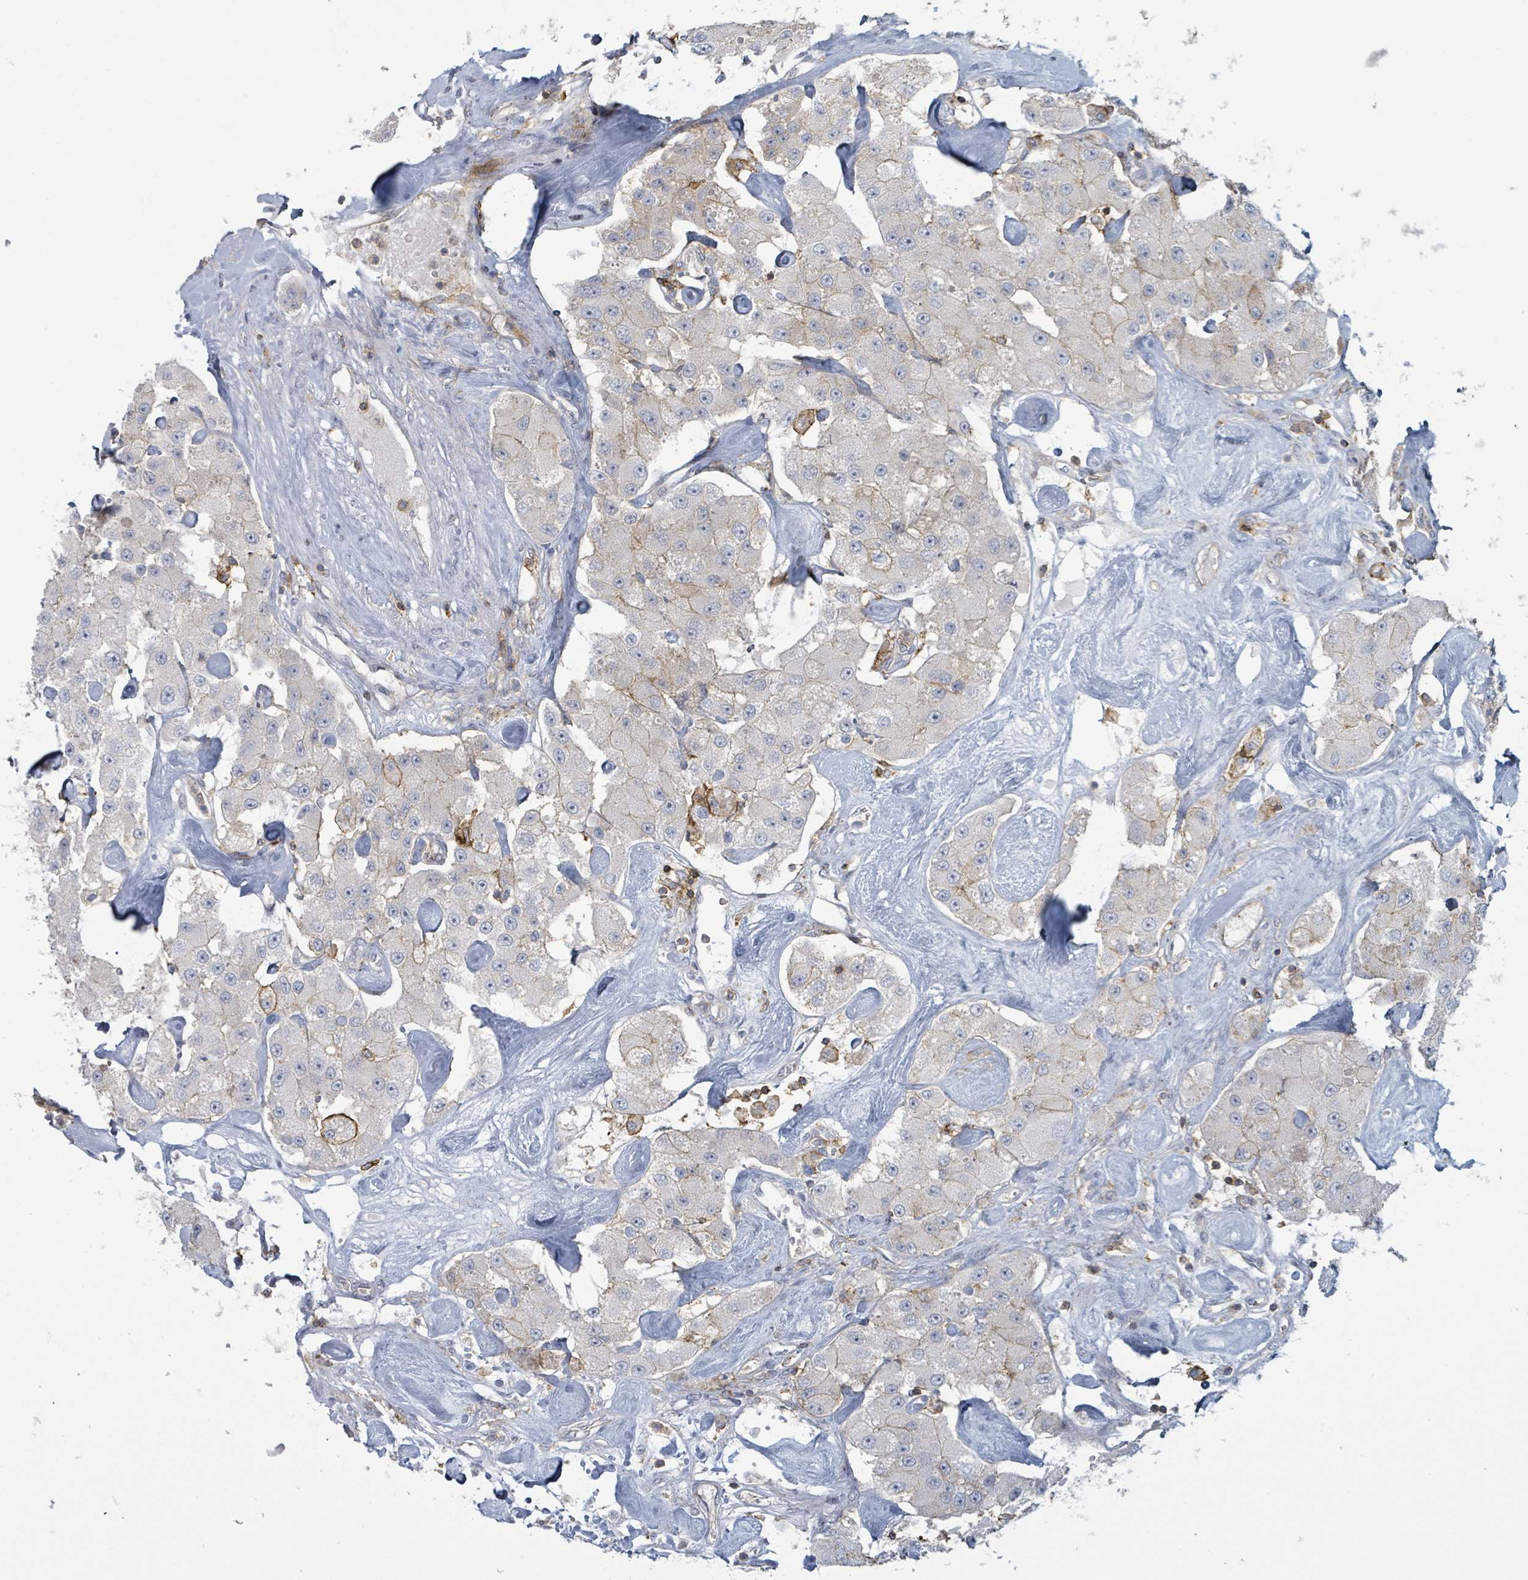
{"staining": {"intensity": "weak", "quantity": "<25%", "location": "cytoplasmic/membranous"}, "tissue": "carcinoid", "cell_type": "Tumor cells", "image_type": "cancer", "snomed": [{"axis": "morphology", "description": "Carcinoid, malignant, NOS"}, {"axis": "topography", "description": "Pancreas"}], "caption": "IHC histopathology image of carcinoid stained for a protein (brown), which reveals no expression in tumor cells.", "gene": "TNFRSF14", "patient": {"sex": "male", "age": 41}}